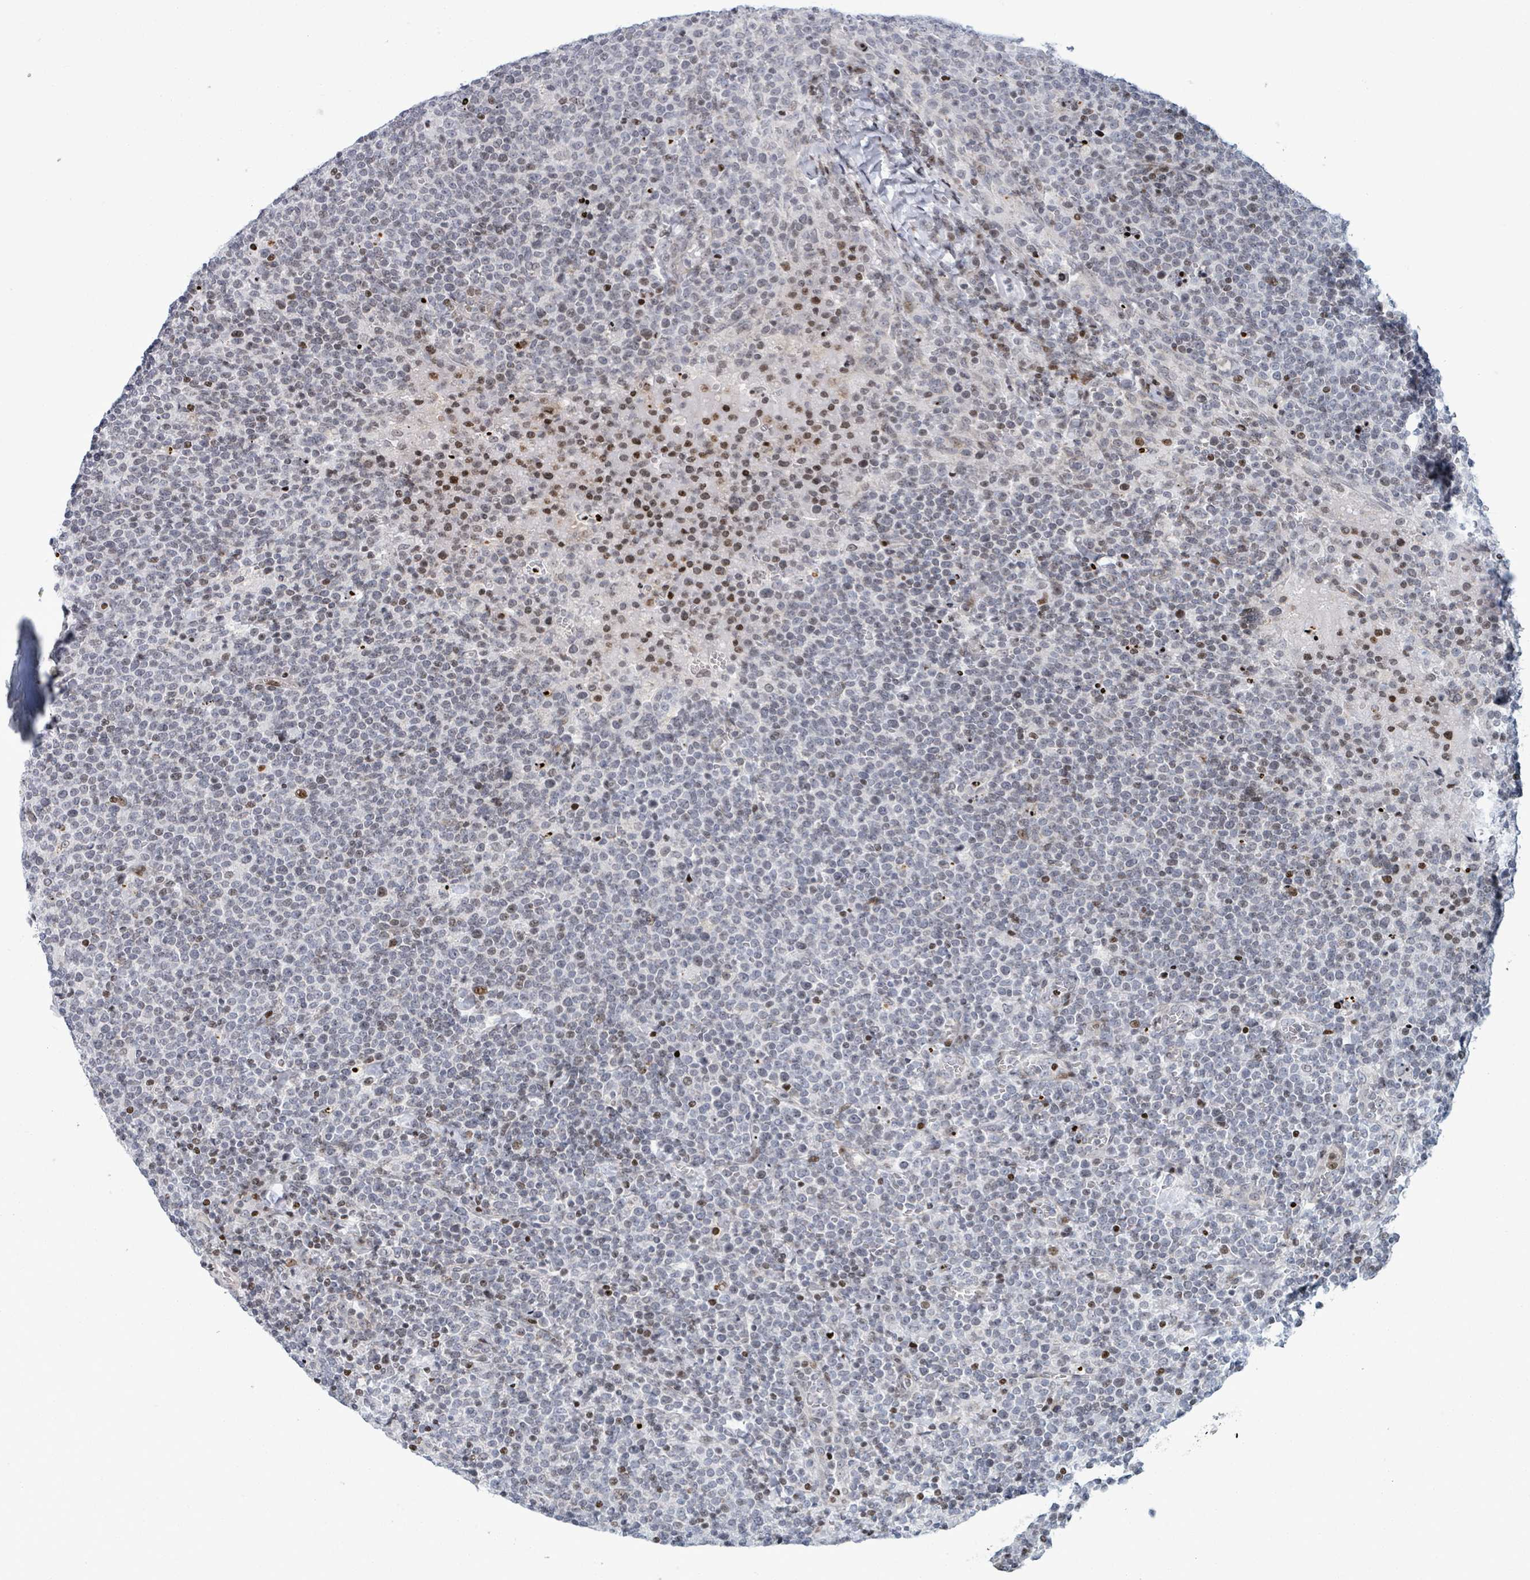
{"staining": {"intensity": "moderate", "quantity": "<25%", "location": "nuclear"}, "tissue": "lymphoma", "cell_type": "Tumor cells", "image_type": "cancer", "snomed": [{"axis": "morphology", "description": "Malignant lymphoma, non-Hodgkin's type, High grade"}, {"axis": "topography", "description": "Lymph node"}], "caption": "Immunohistochemistry image of neoplastic tissue: malignant lymphoma, non-Hodgkin's type (high-grade) stained using immunohistochemistry (IHC) displays low levels of moderate protein expression localized specifically in the nuclear of tumor cells, appearing as a nuclear brown color.", "gene": "FNDC4", "patient": {"sex": "male", "age": 61}}